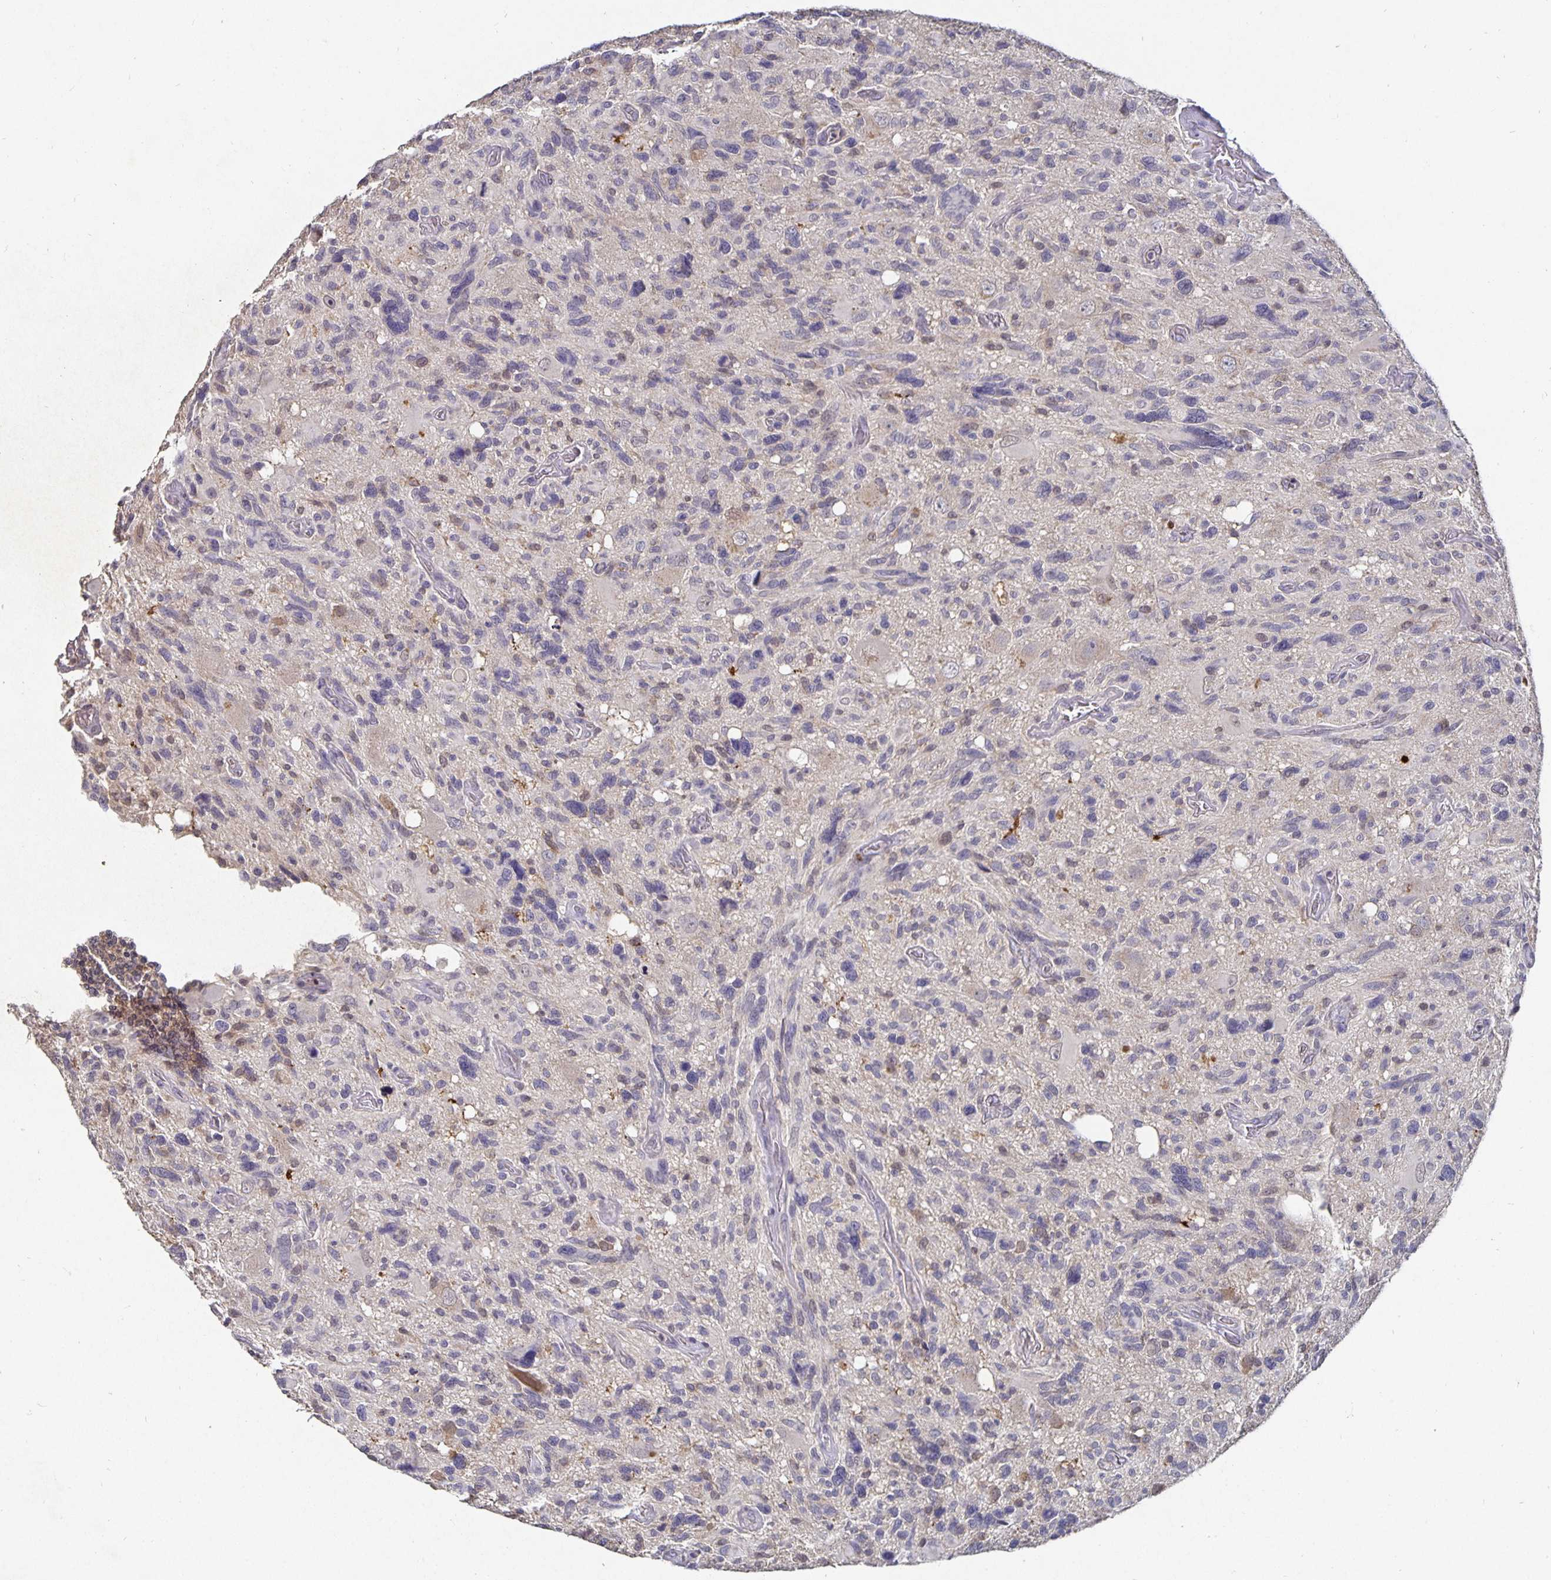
{"staining": {"intensity": "negative", "quantity": "none", "location": "none"}, "tissue": "glioma", "cell_type": "Tumor cells", "image_type": "cancer", "snomed": [{"axis": "morphology", "description": "Glioma, malignant, High grade"}, {"axis": "topography", "description": "Brain"}], "caption": "High magnification brightfield microscopy of glioma stained with DAB (3,3'-diaminobenzidine) (brown) and counterstained with hematoxylin (blue): tumor cells show no significant expression.", "gene": "HEPN1", "patient": {"sex": "male", "age": 49}}